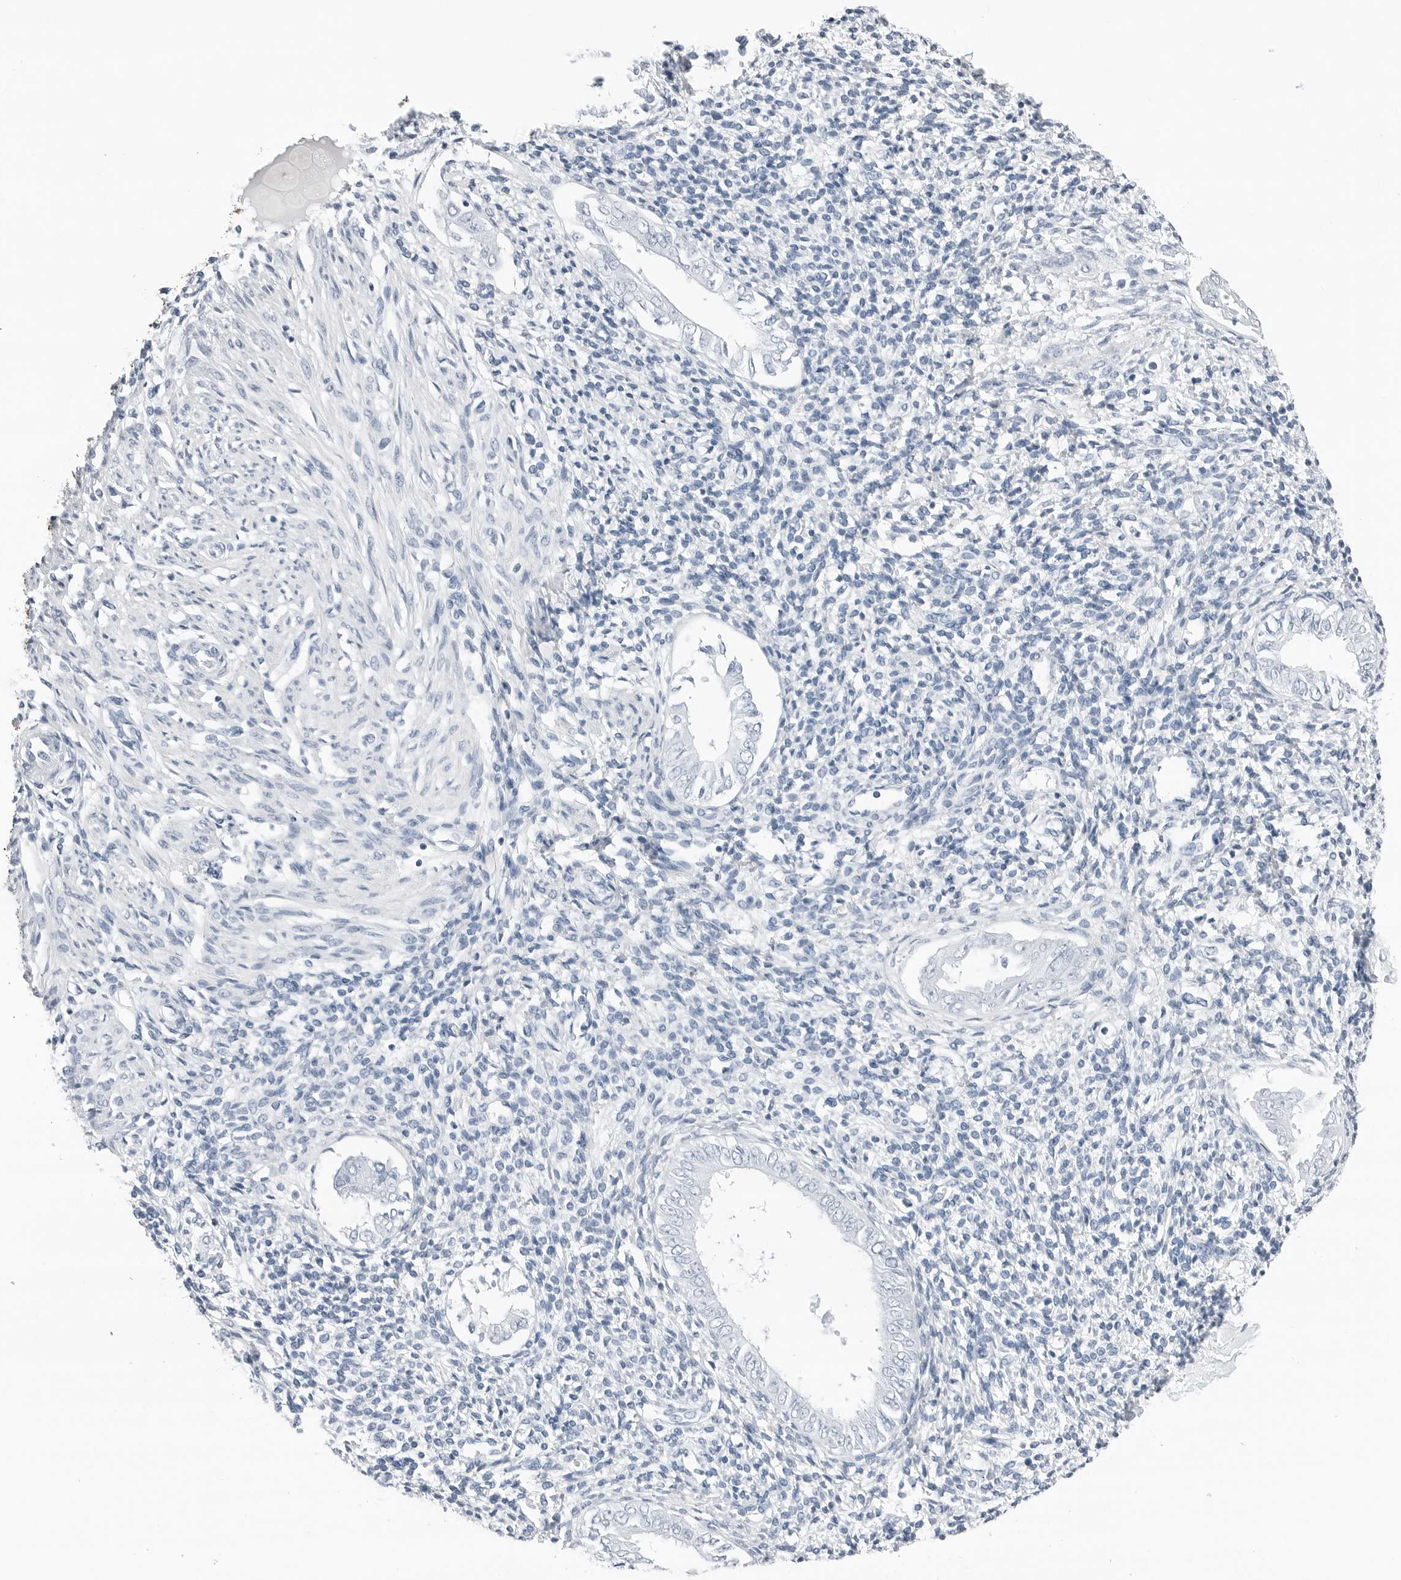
{"staining": {"intensity": "negative", "quantity": "none", "location": "none"}, "tissue": "endometrium", "cell_type": "Cells in endometrial stroma", "image_type": "normal", "snomed": [{"axis": "morphology", "description": "Normal tissue, NOS"}, {"axis": "topography", "description": "Endometrium"}], "caption": "This is an immunohistochemistry (IHC) image of normal endometrium. There is no positivity in cells in endometrial stroma.", "gene": "SLPI", "patient": {"sex": "female", "age": 66}}